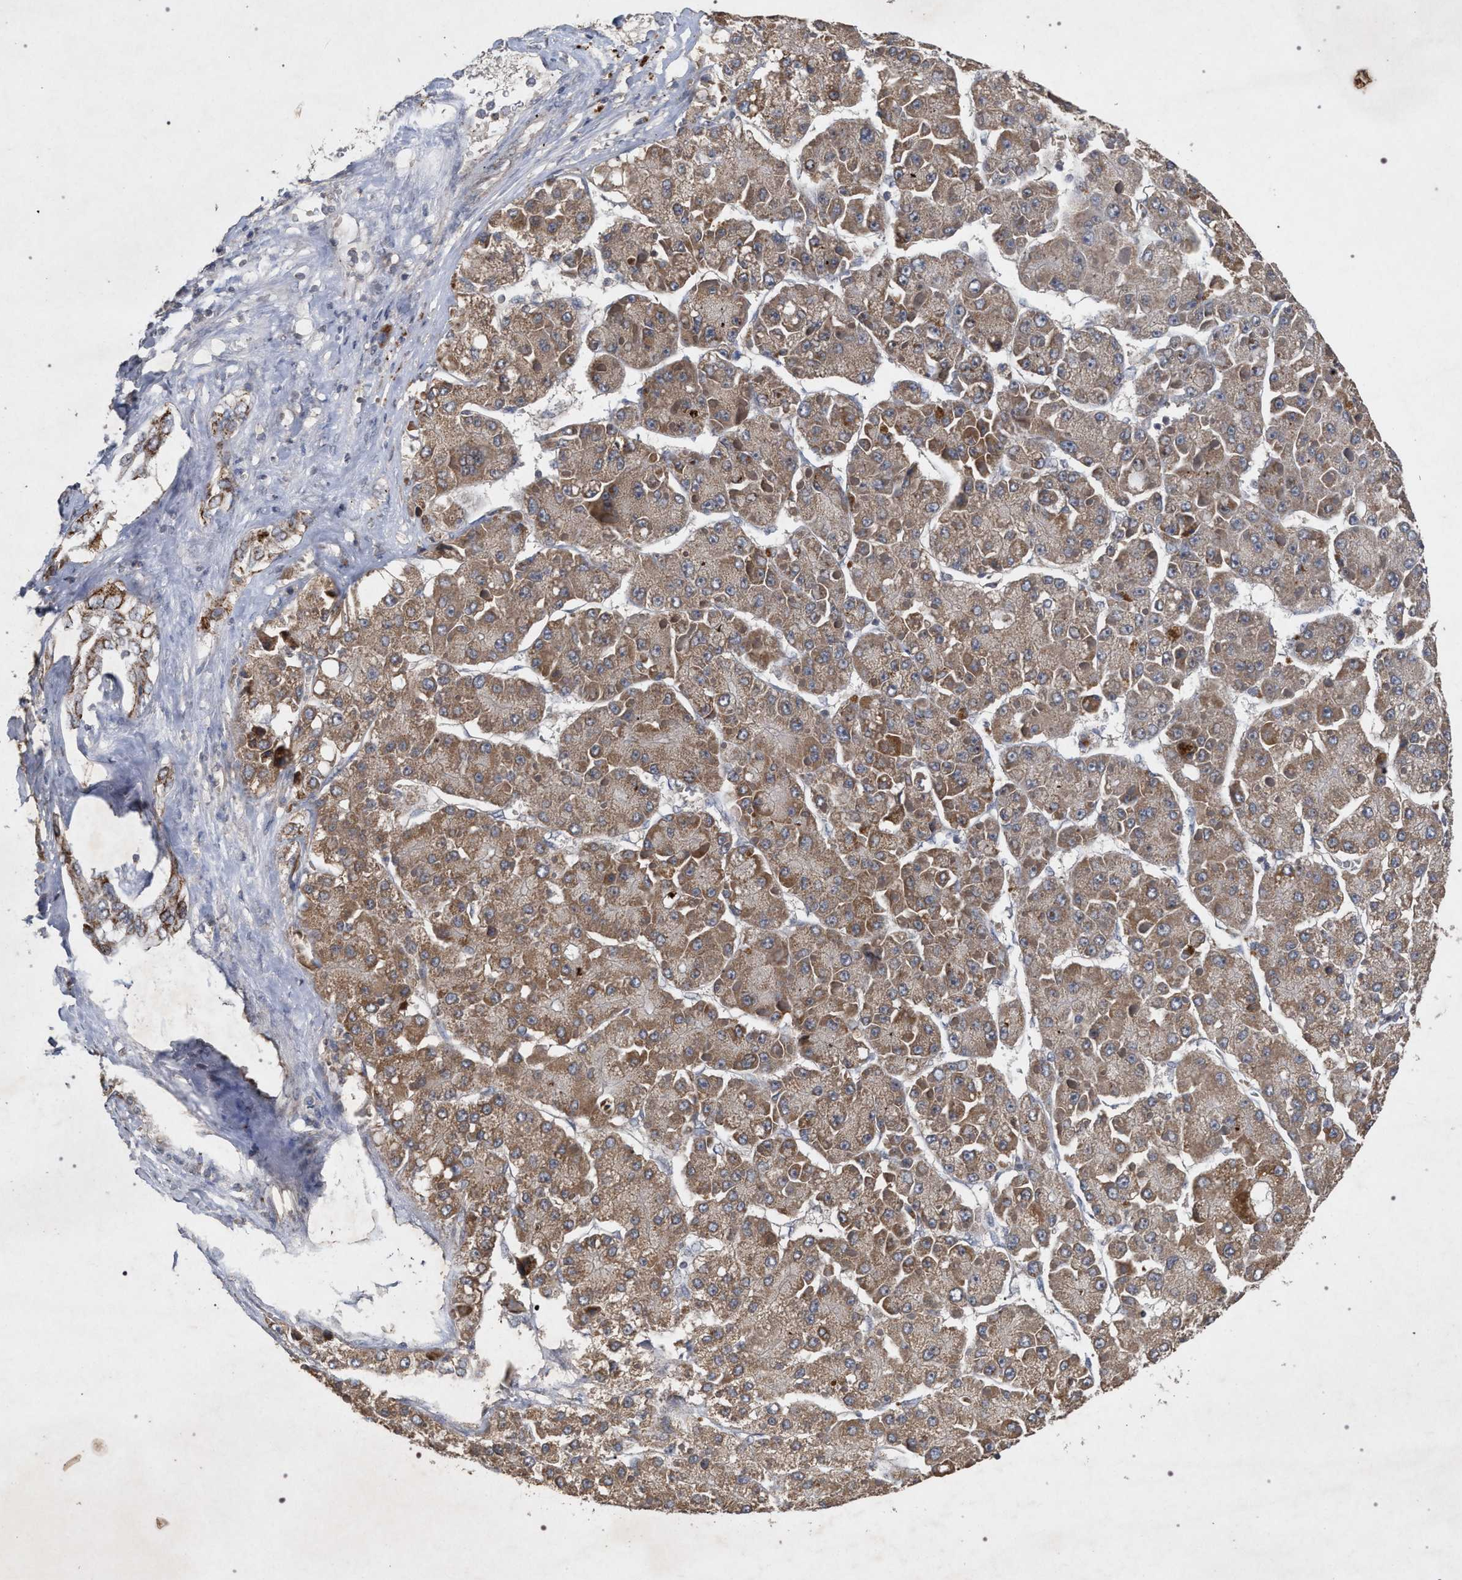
{"staining": {"intensity": "moderate", "quantity": ">75%", "location": "cytoplasmic/membranous"}, "tissue": "liver cancer", "cell_type": "Tumor cells", "image_type": "cancer", "snomed": [{"axis": "morphology", "description": "Carcinoma, Hepatocellular, NOS"}, {"axis": "topography", "description": "Liver"}], "caption": "Protein analysis of hepatocellular carcinoma (liver) tissue demonstrates moderate cytoplasmic/membranous expression in about >75% of tumor cells.", "gene": "PKD2L1", "patient": {"sex": "female", "age": 73}}